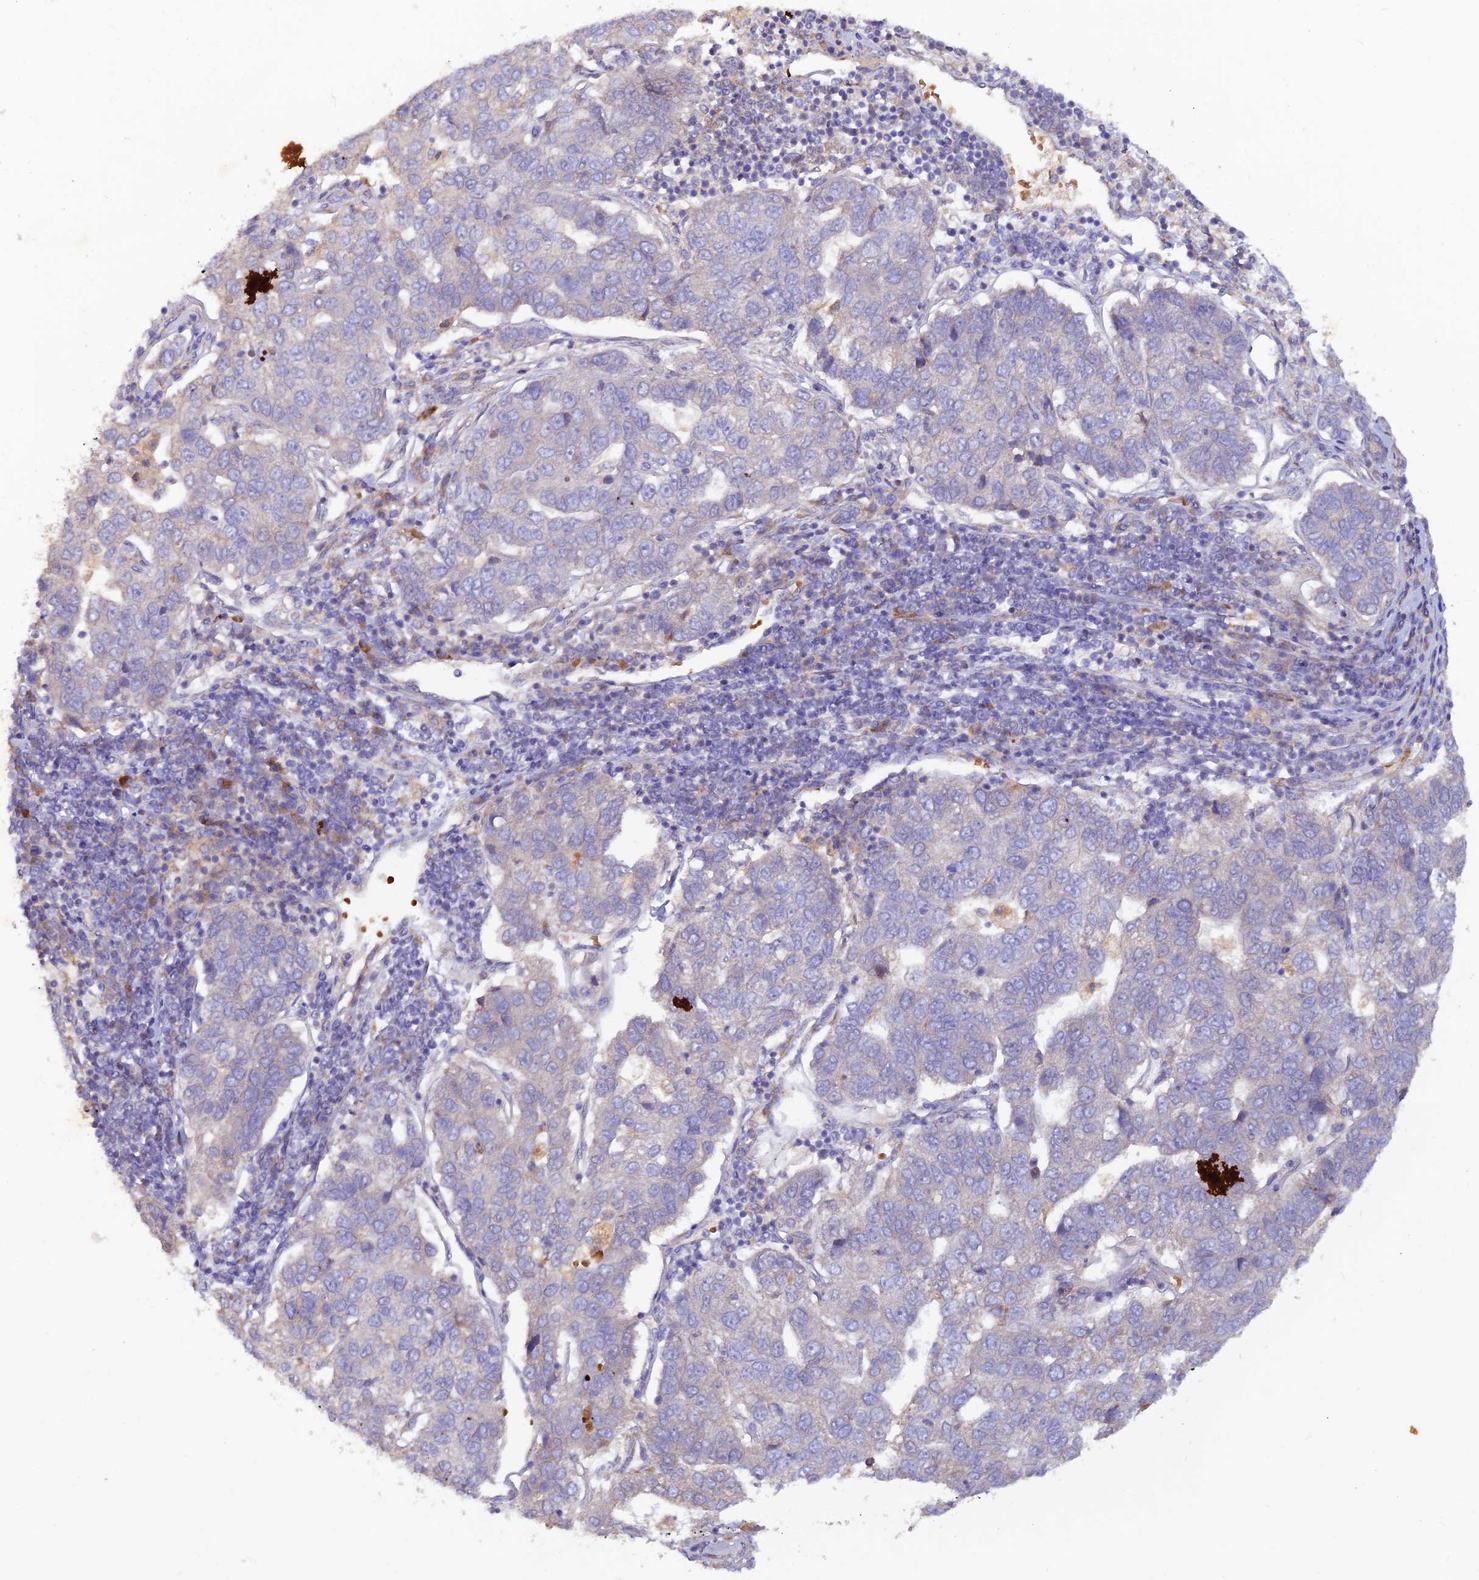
{"staining": {"intensity": "negative", "quantity": "none", "location": "none"}, "tissue": "pancreatic cancer", "cell_type": "Tumor cells", "image_type": "cancer", "snomed": [{"axis": "morphology", "description": "Adenocarcinoma, NOS"}, {"axis": "topography", "description": "Pancreas"}], "caption": "The IHC photomicrograph has no significant expression in tumor cells of pancreatic cancer (adenocarcinoma) tissue.", "gene": "GMCL1", "patient": {"sex": "female", "age": 61}}